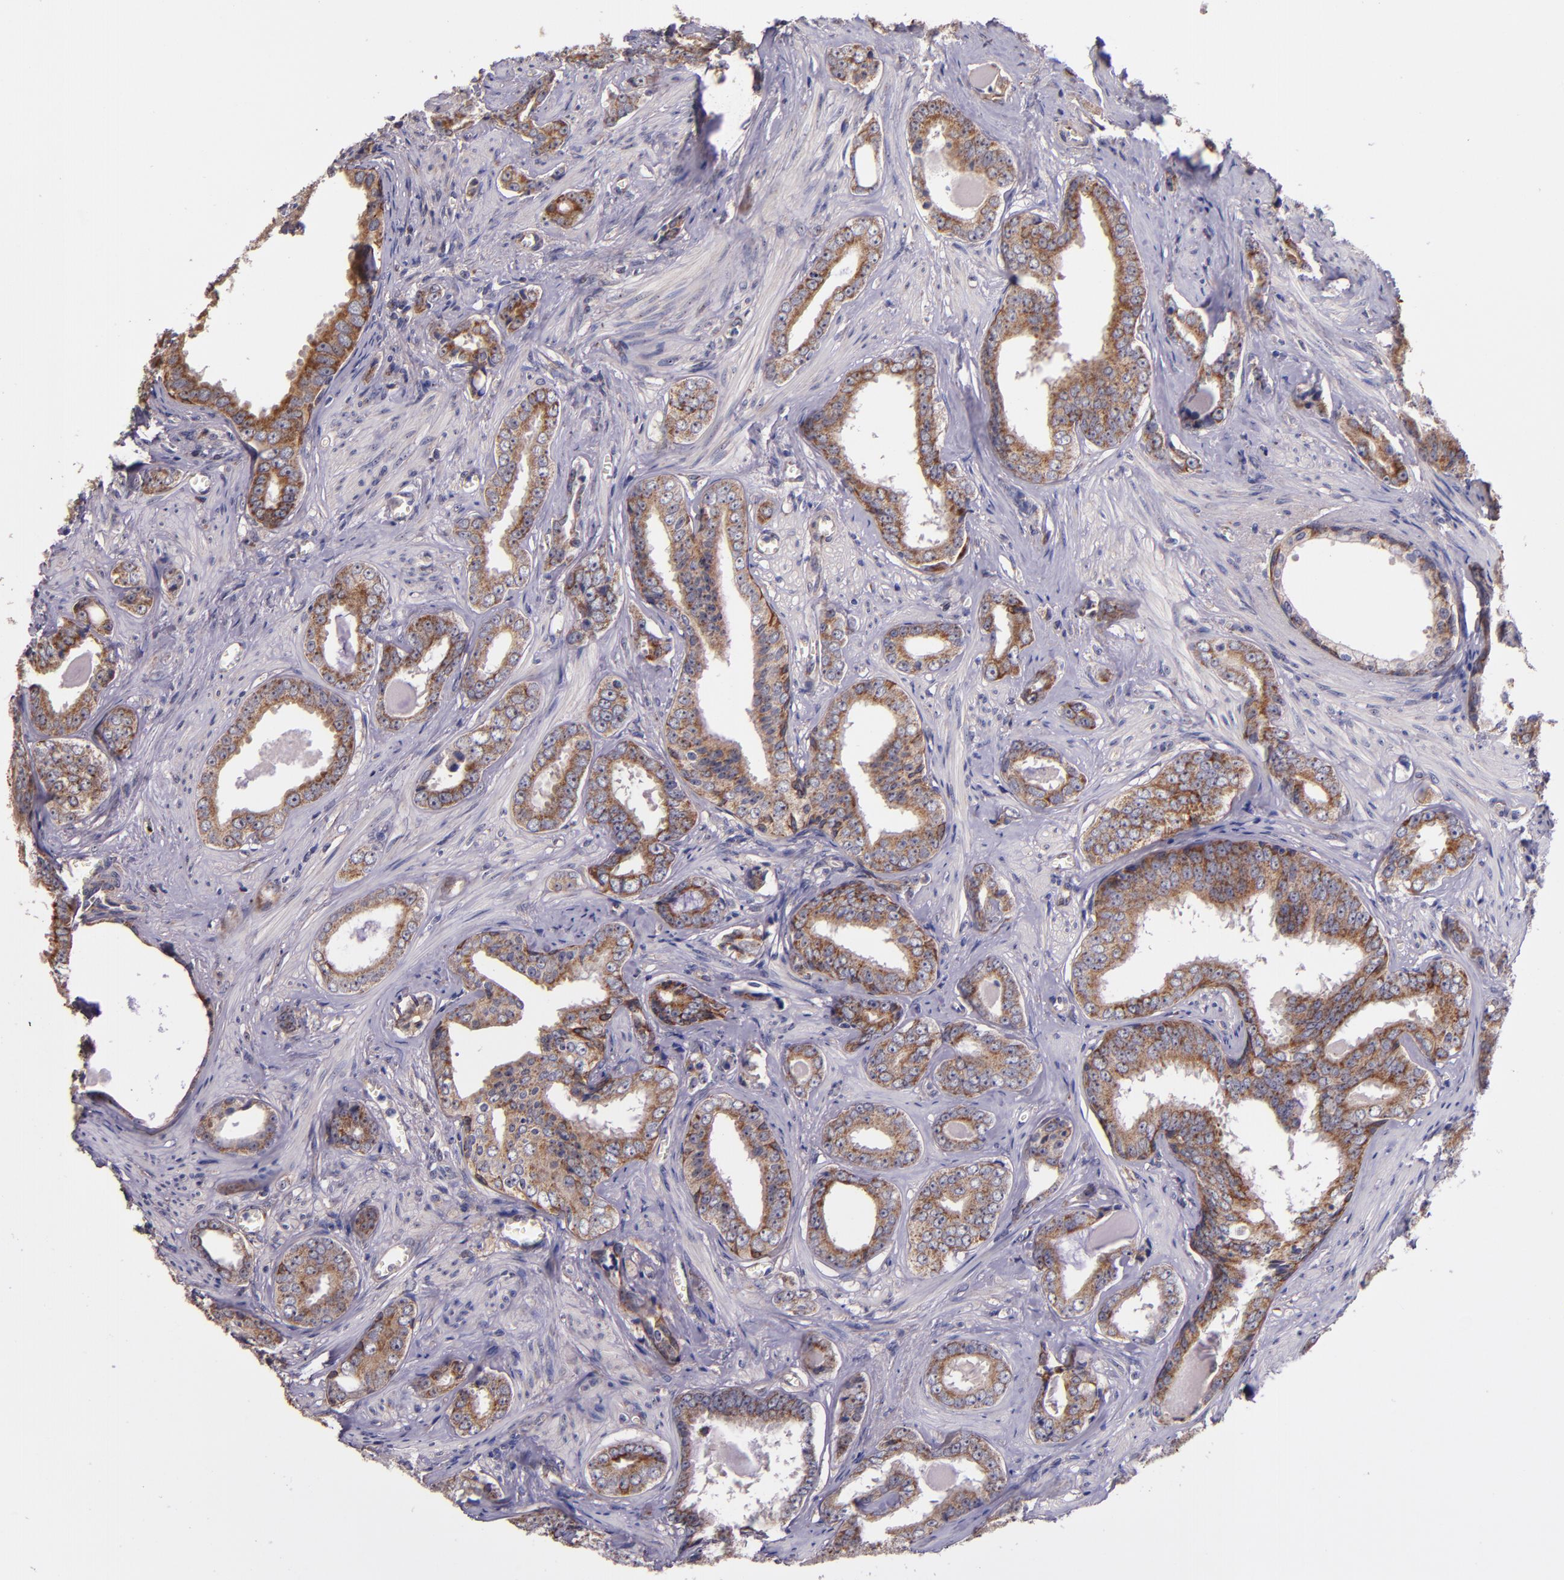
{"staining": {"intensity": "weak", "quantity": ">75%", "location": "cytoplasmic/membranous"}, "tissue": "prostate cancer", "cell_type": "Tumor cells", "image_type": "cancer", "snomed": [{"axis": "morphology", "description": "Adenocarcinoma, Medium grade"}, {"axis": "topography", "description": "Prostate"}], "caption": "This is a photomicrograph of IHC staining of prostate medium-grade adenocarcinoma, which shows weak expression in the cytoplasmic/membranous of tumor cells.", "gene": "SHC1", "patient": {"sex": "male", "age": 79}}